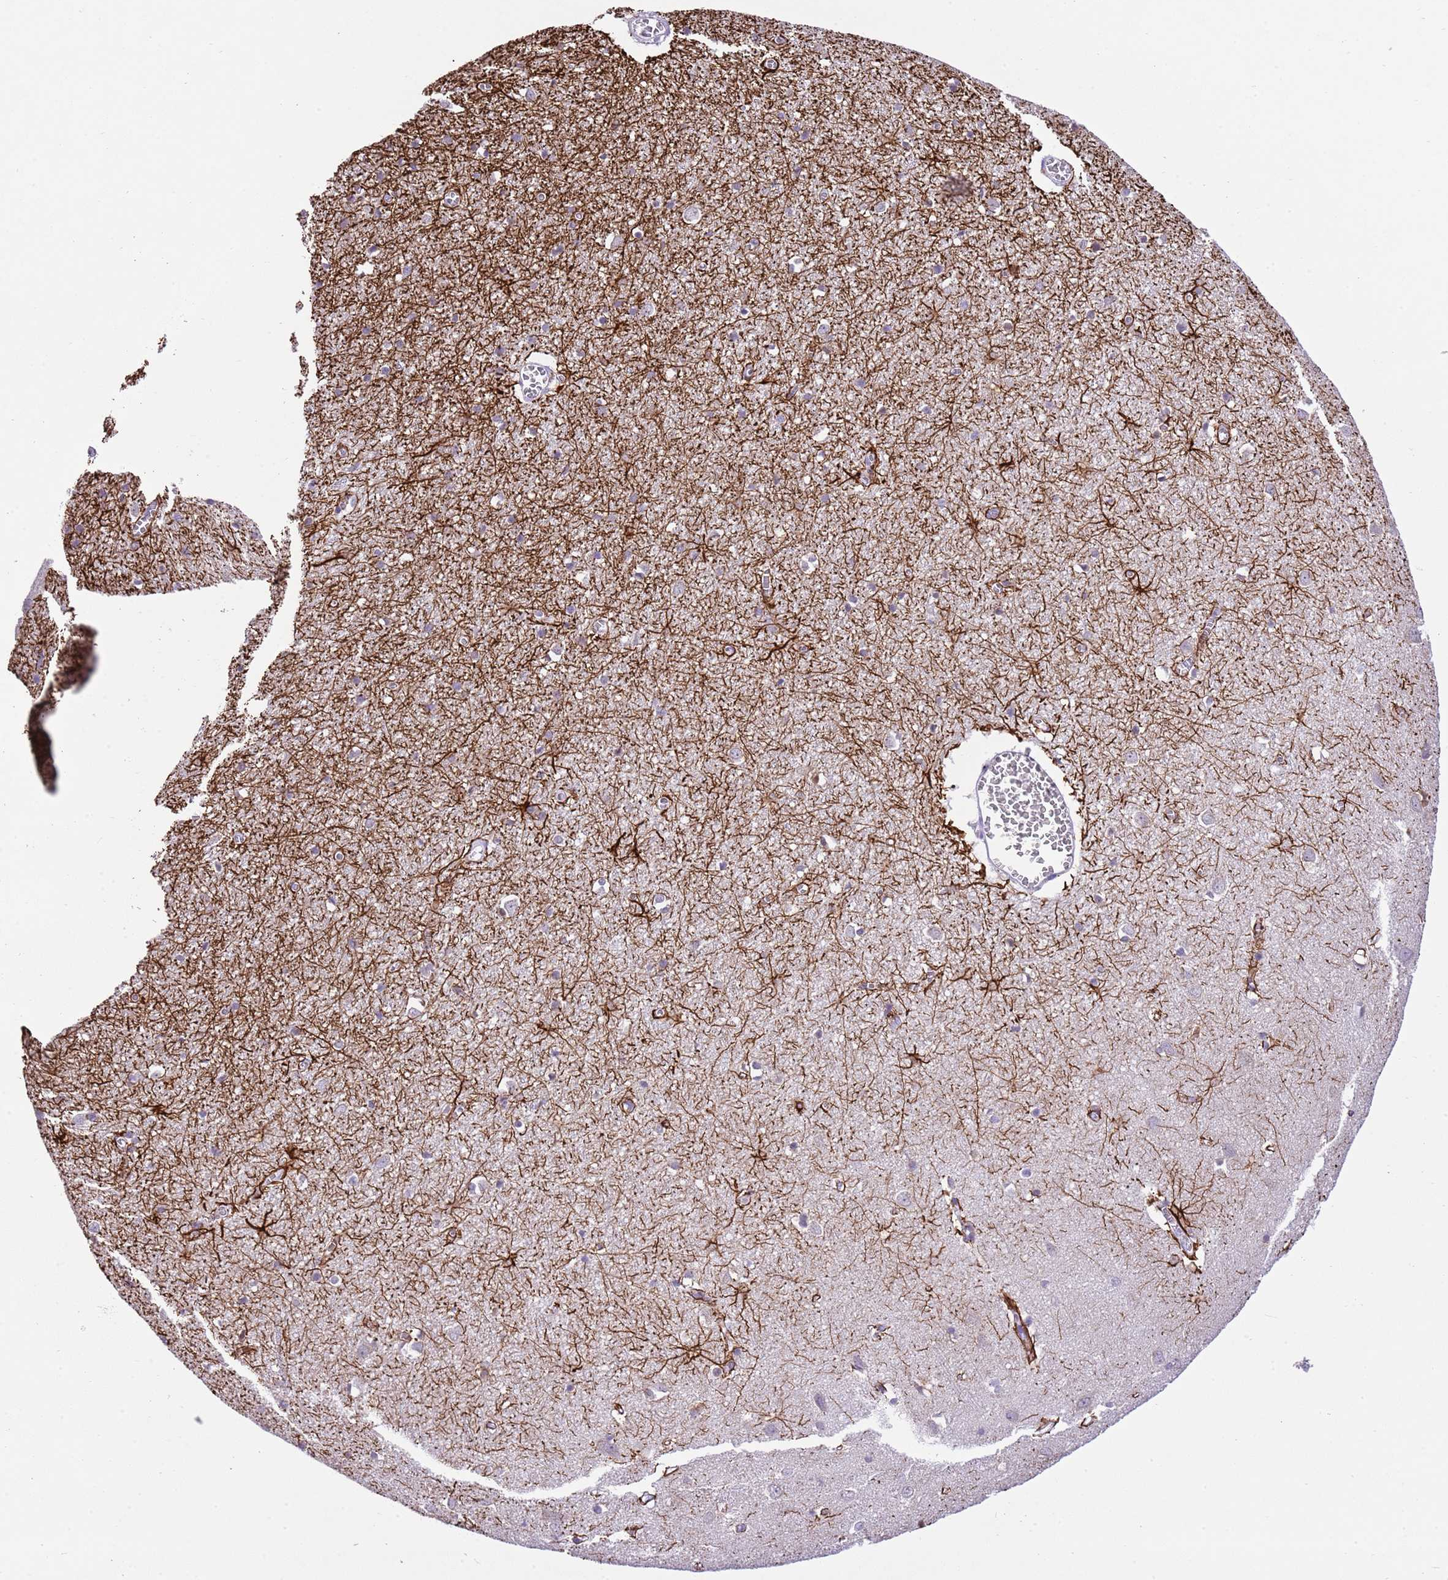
{"staining": {"intensity": "strong", "quantity": "<25%", "location": "cytoplasmic/membranous"}, "tissue": "cerebral cortex", "cell_type": "Endothelial cells", "image_type": "normal", "snomed": [{"axis": "morphology", "description": "Normal tissue, NOS"}, {"axis": "topography", "description": "Cerebral cortex"}], "caption": "Protein expression analysis of benign human cerebral cortex reveals strong cytoplasmic/membranous positivity in approximately <25% of endothelial cells. Nuclei are stained in blue.", "gene": "XPO7", "patient": {"sex": "female", "age": 64}}